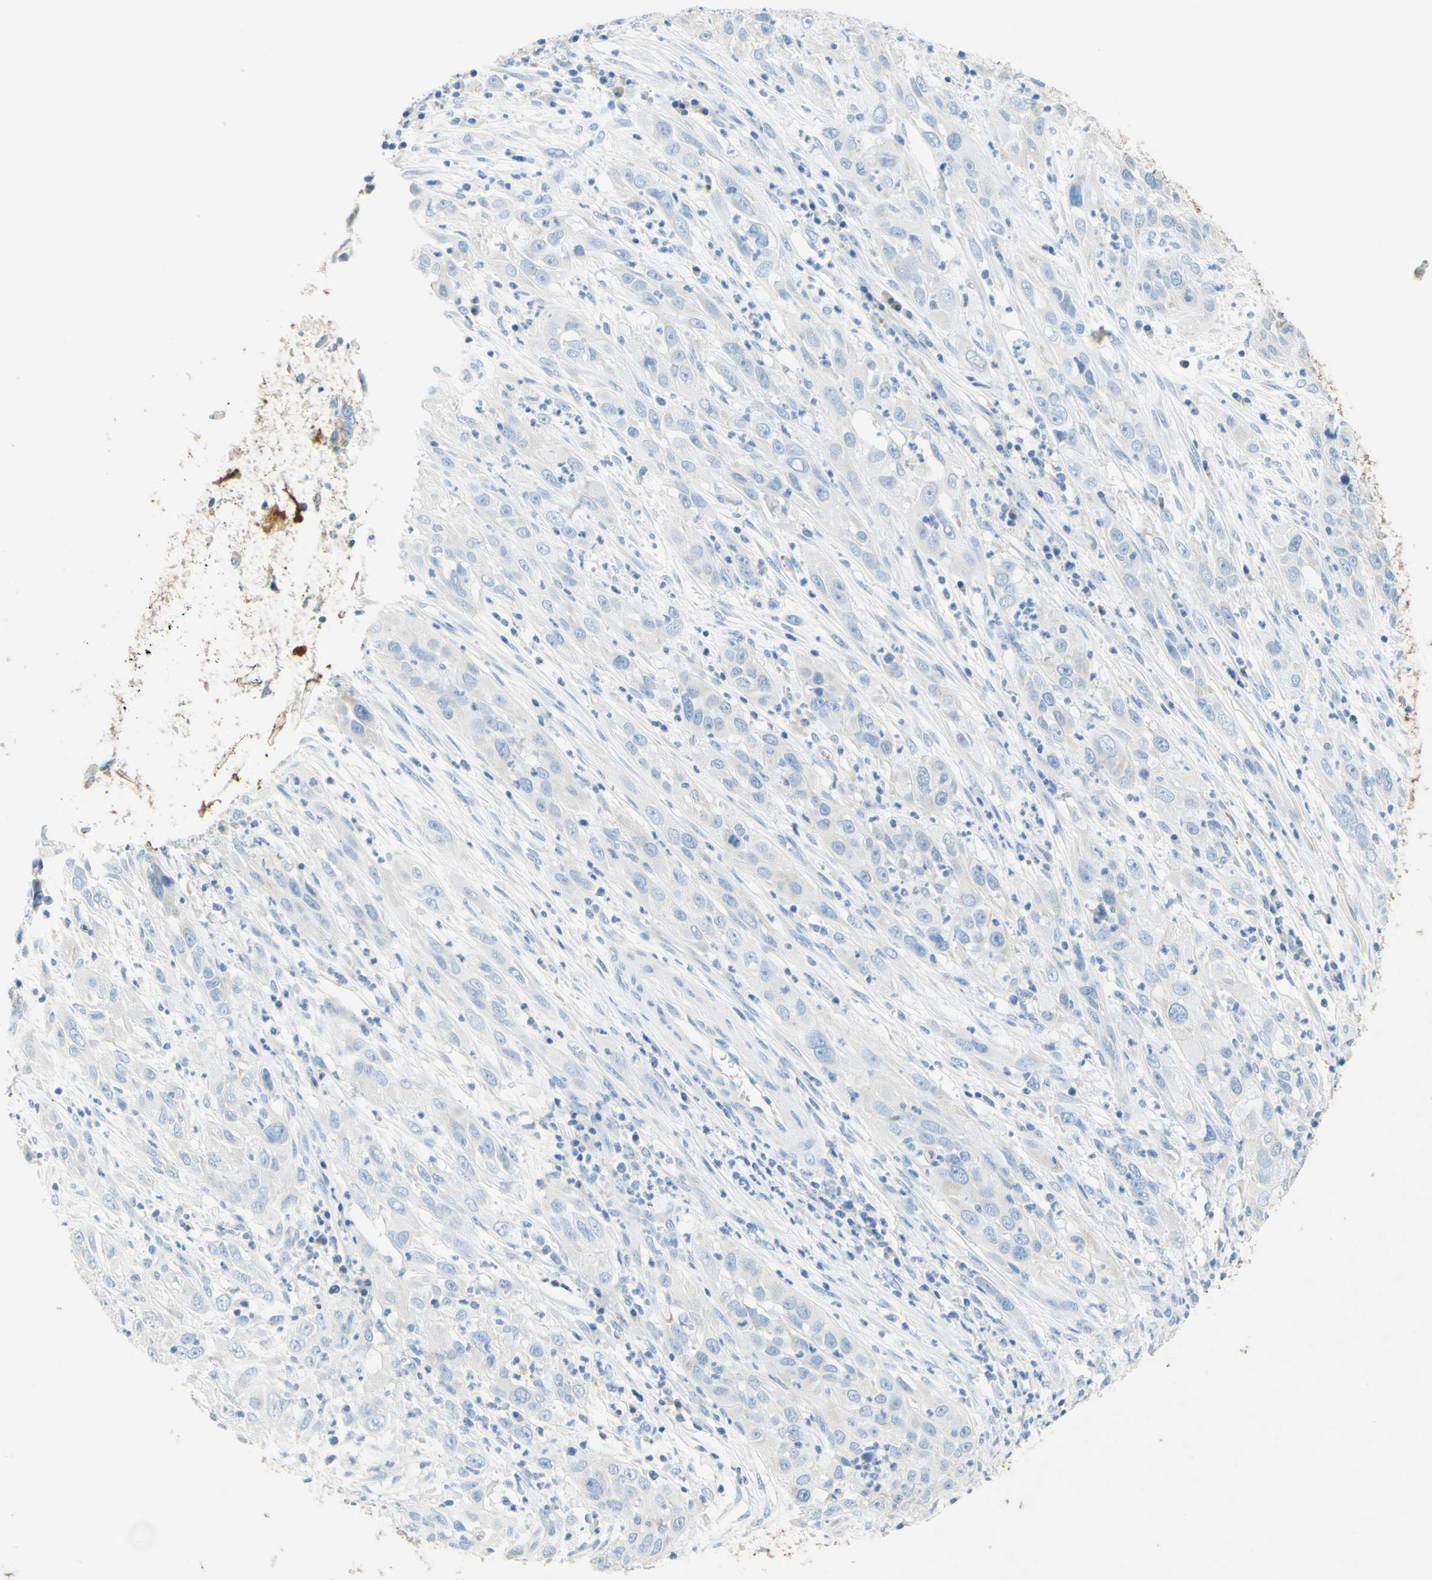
{"staining": {"intensity": "negative", "quantity": "none", "location": "none"}, "tissue": "cervical cancer", "cell_type": "Tumor cells", "image_type": "cancer", "snomed": [{"axis": "morphology", "description": "Squamous cell carcinoma, NOS"}, {"axis": "topography", "description": "Cervix"}], "caption": "Immunohistochemistry of human squamous cell carcinoma (cervical) reveals no staining in tumor cells.", "gene": "SLC46A1", "patient": {"sex": "female", "age": 32}}